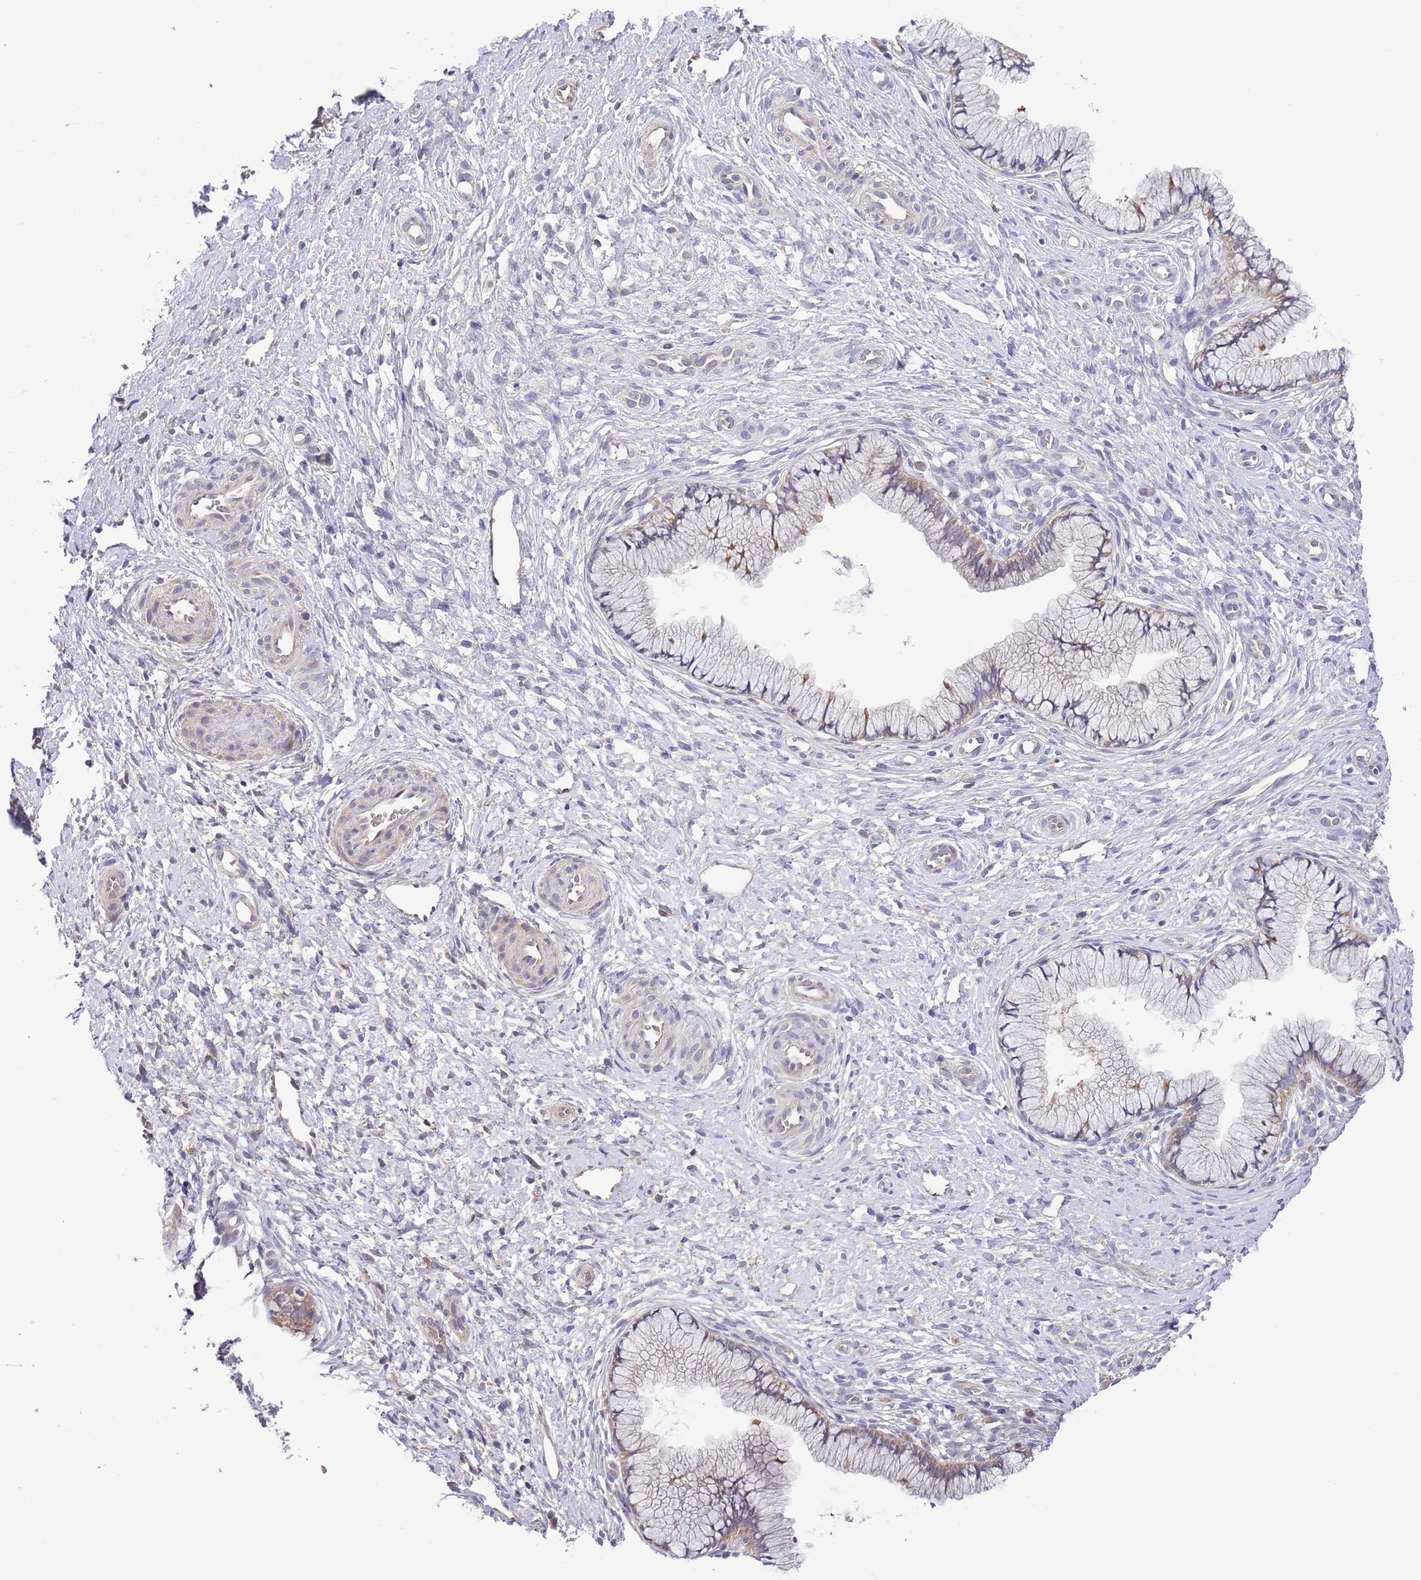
{"staining": {"intensity": "weak", "quantity": "<25%", "location": "cytoplasmic/membranous"}, "tissue": "cervix", "cell_type": "Glandular cells", "image_type": "normal", "snomed": [{"axis": "morphology", "description": "Normal tissue, NOS"}, {"axis": "topography", "description": "Cervix"}], "caption": "Immunohistochemistry (IHC) of normal human cervix demonstrates no positivity in glandular cells.", "gene": "LIPJ", "patient": {"sex": "female", "age": 36}}